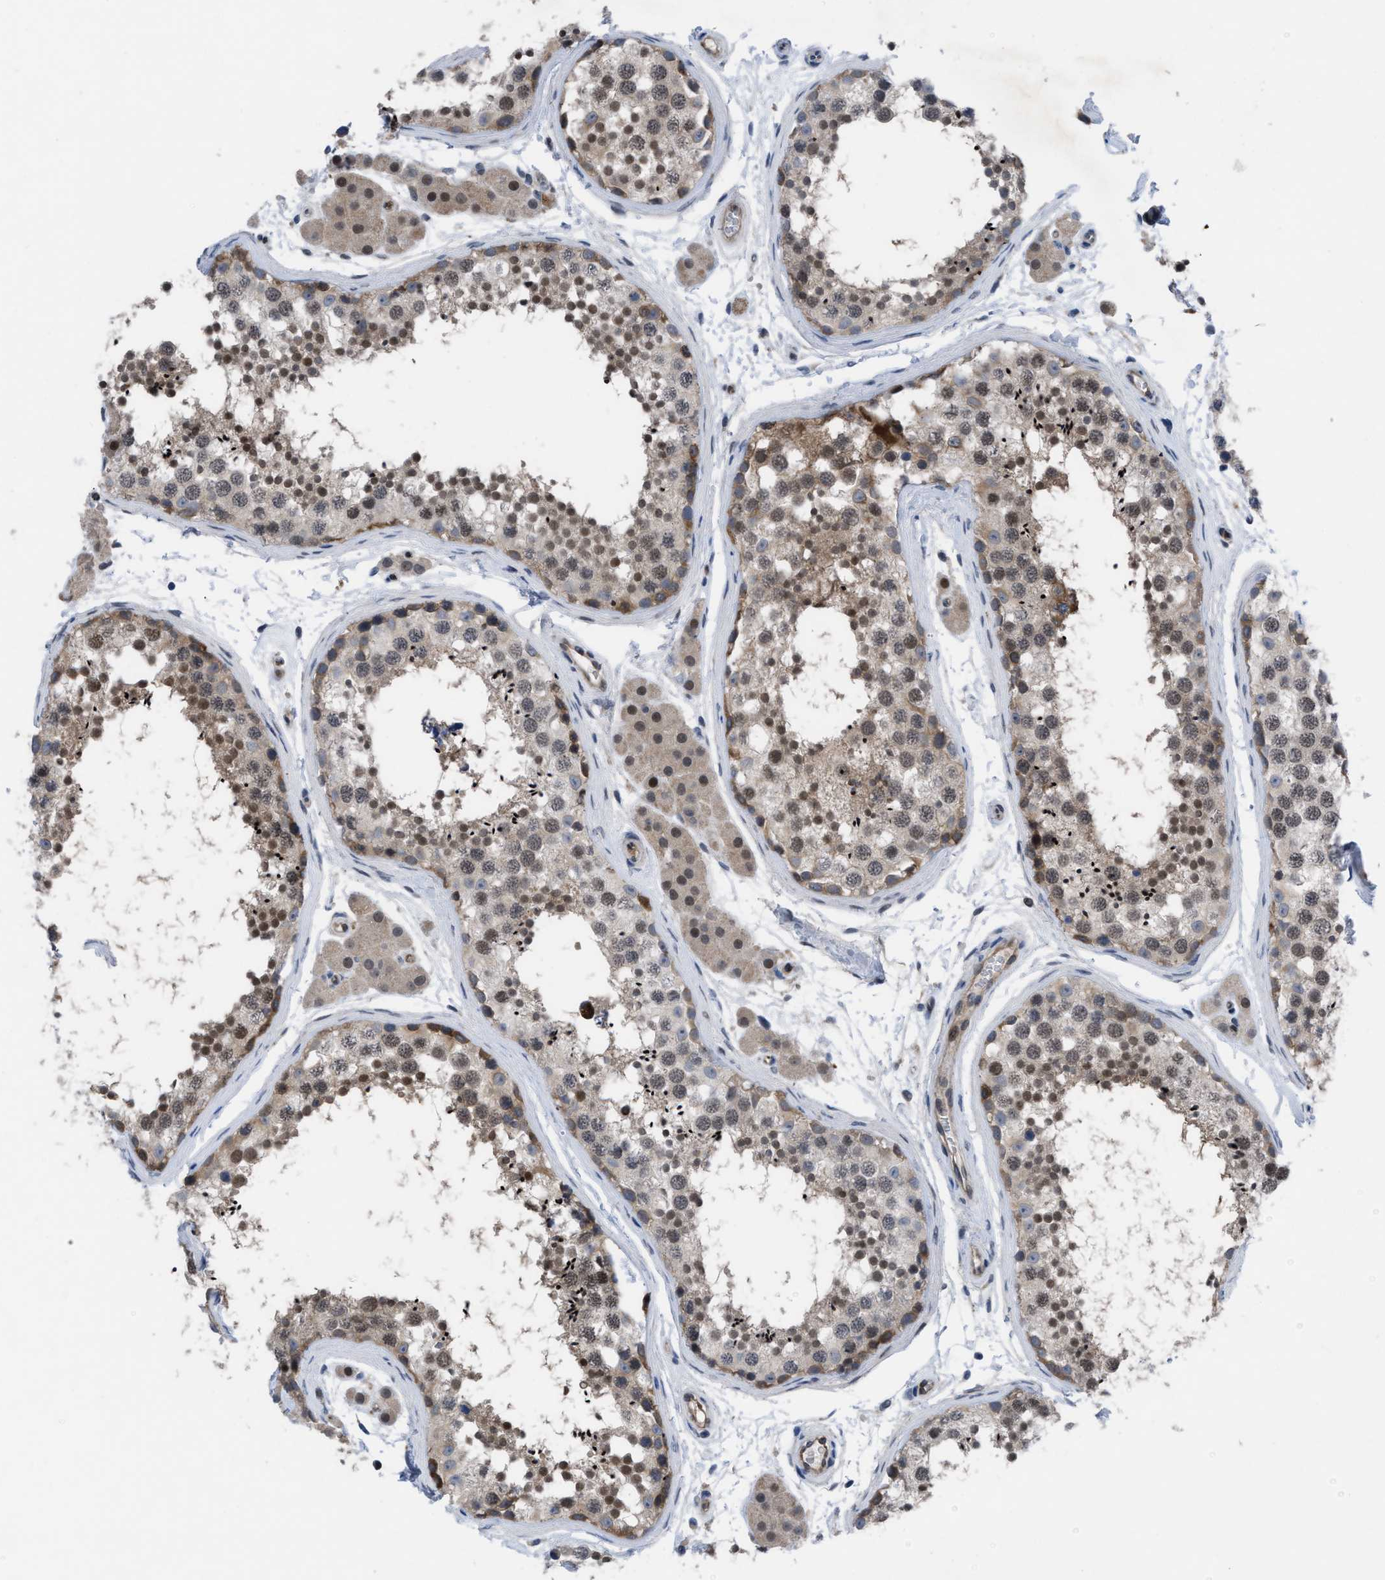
{"staining": {"intensity": "moderate", "quantity": ">75%", "location": "cytoplasmic/membranous,nuclear"}, "tissue": "testis", "cell_type": "Cells in seminiferous ducts", "image_type": "normal", "snomed": [{"axis": "morphology", "description": "Normal tissue, NOS"}, {"axis": "topography", "description": "Testis"}], "caption": "DAB (3,3'-diaminobenzidine) immunohistochemical staining of unremarkable testis reveals moderate cytoplasmic/membranous,nuclear protein expression in approximately >75% of cells in seminiferous ducts. The protein of interest is stained brown, and the nuclei are stained in blue (DAB (3,3'-diaminobenzidine) IHC with brightfield microscopy, high magnification).", "gene": "IL17RE", "patient": {"sex": "male", "age": 56}}